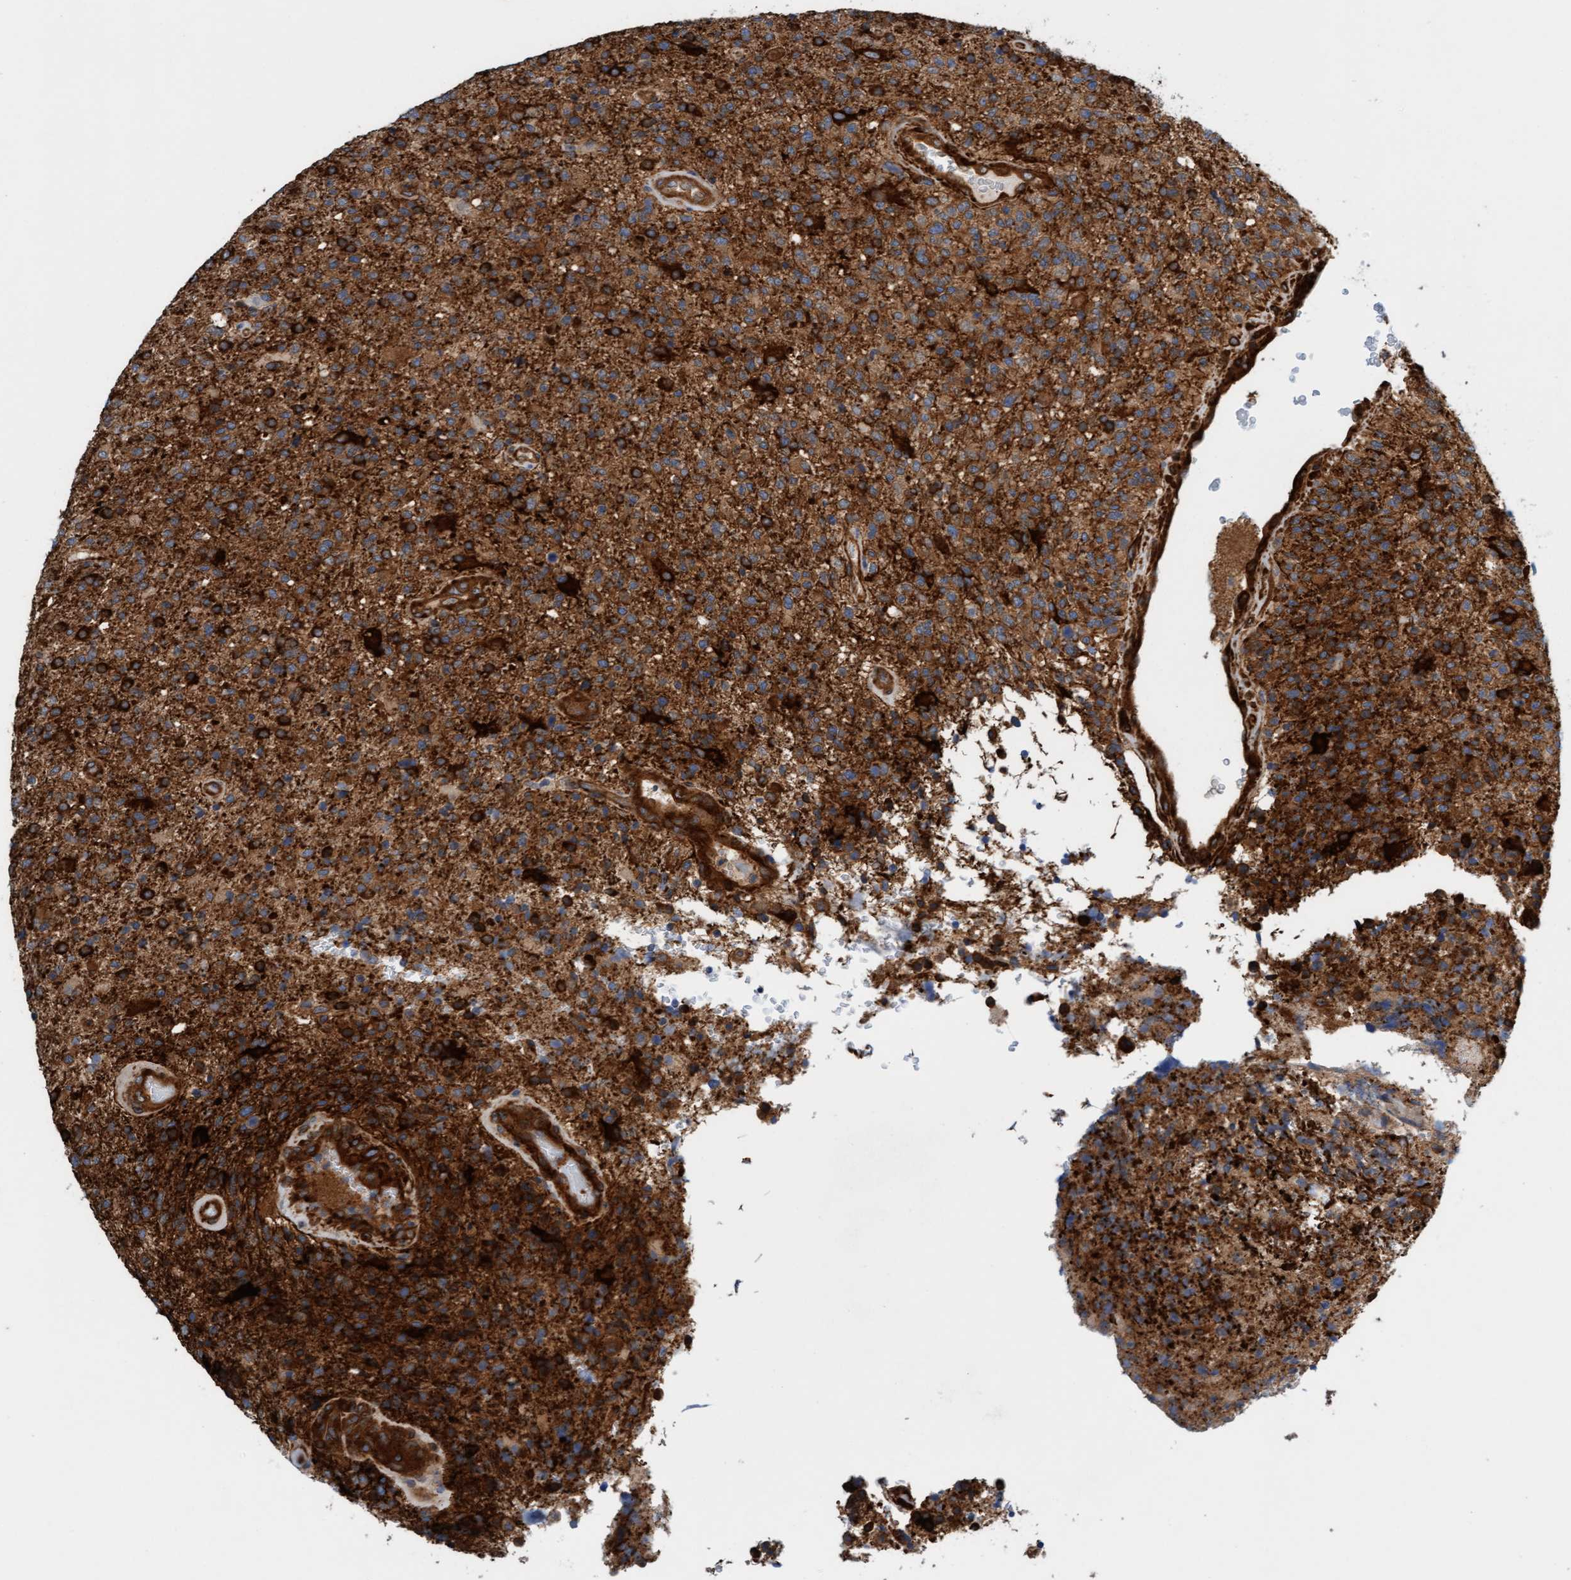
{"staining": {"intensity": "strong", "quantity": ">75%", "location": "cytoplasmic/membranous"}, "tissue": "glioma", "cell_type": "Tumor cells", "image_type": "cancer", "snomed": [{"axis": "morphology", "description": "Glioma, malignant, High grade"}, {"axis": "topography", "description": "Brain"}], "caption": "High-power microscopy captured an immunohistochemistry histopathology image of high-grade glioma (malignant), revealing strong cytoplasmic/membranous positivity in about >75% of tumor cells.", "gene": "FMNL3", "patient": {"sex": "male", "age": 72}}